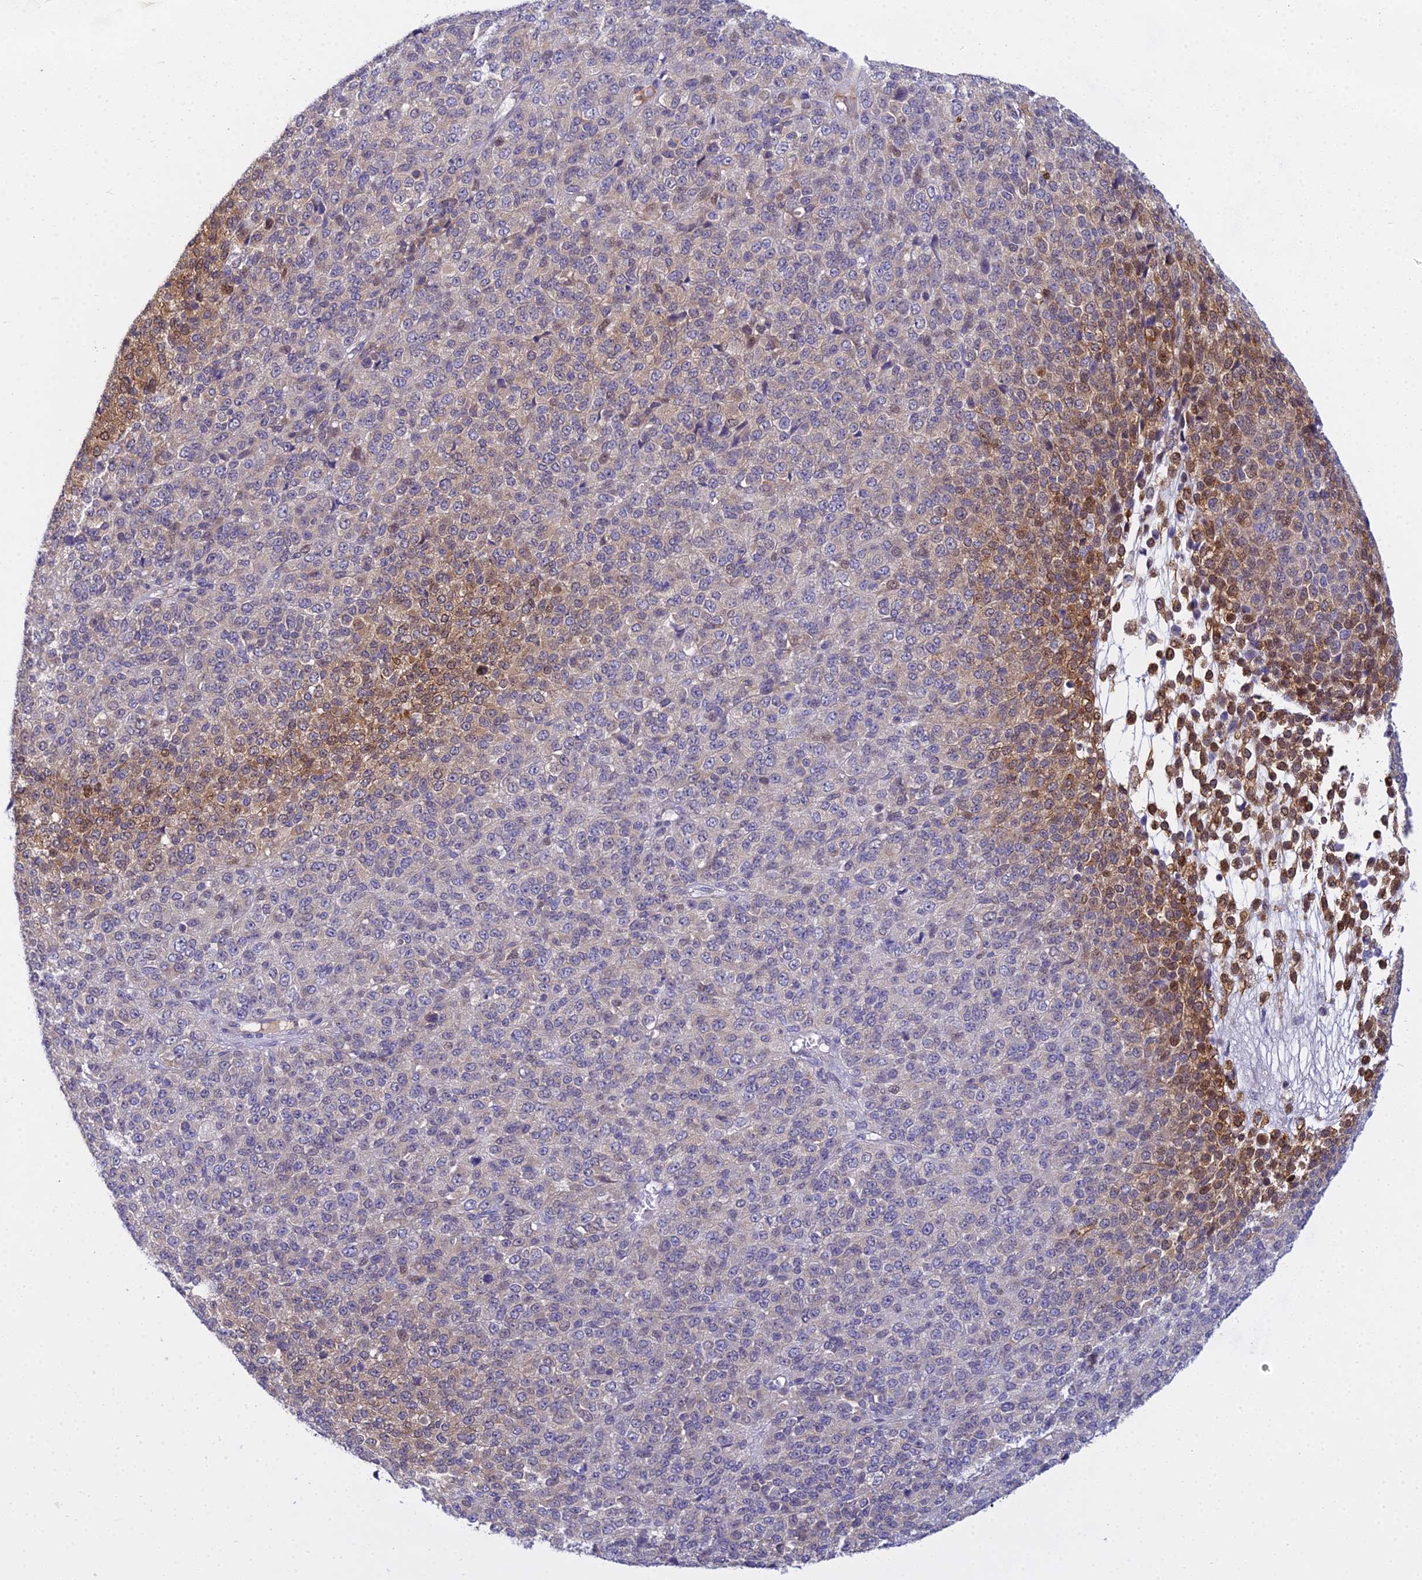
{"staining": {"intensity": "moderate", "quantity": "<25%", "location": "cytoplasmic/membranous,nuclear"}, "tissue": "melanoma", "cell_type": "Tumor cells", "image_type": "cancer", "snomed": [{"axis": "morphology", "description": "Malignant melanoma, Metastatic site"}, {"axis": "topography", "description": "Brain"}], "caption": "The photomicrograph reveals immunohistochemical staining of malignant melanoma (metastatic site). There is moderate cytoplasmic/membranous and nuclear positivity is seen in approximately <25% of tumor cells.", "gene": "ZMIZ1", "patient": {"sex": "female", "age": 56}}